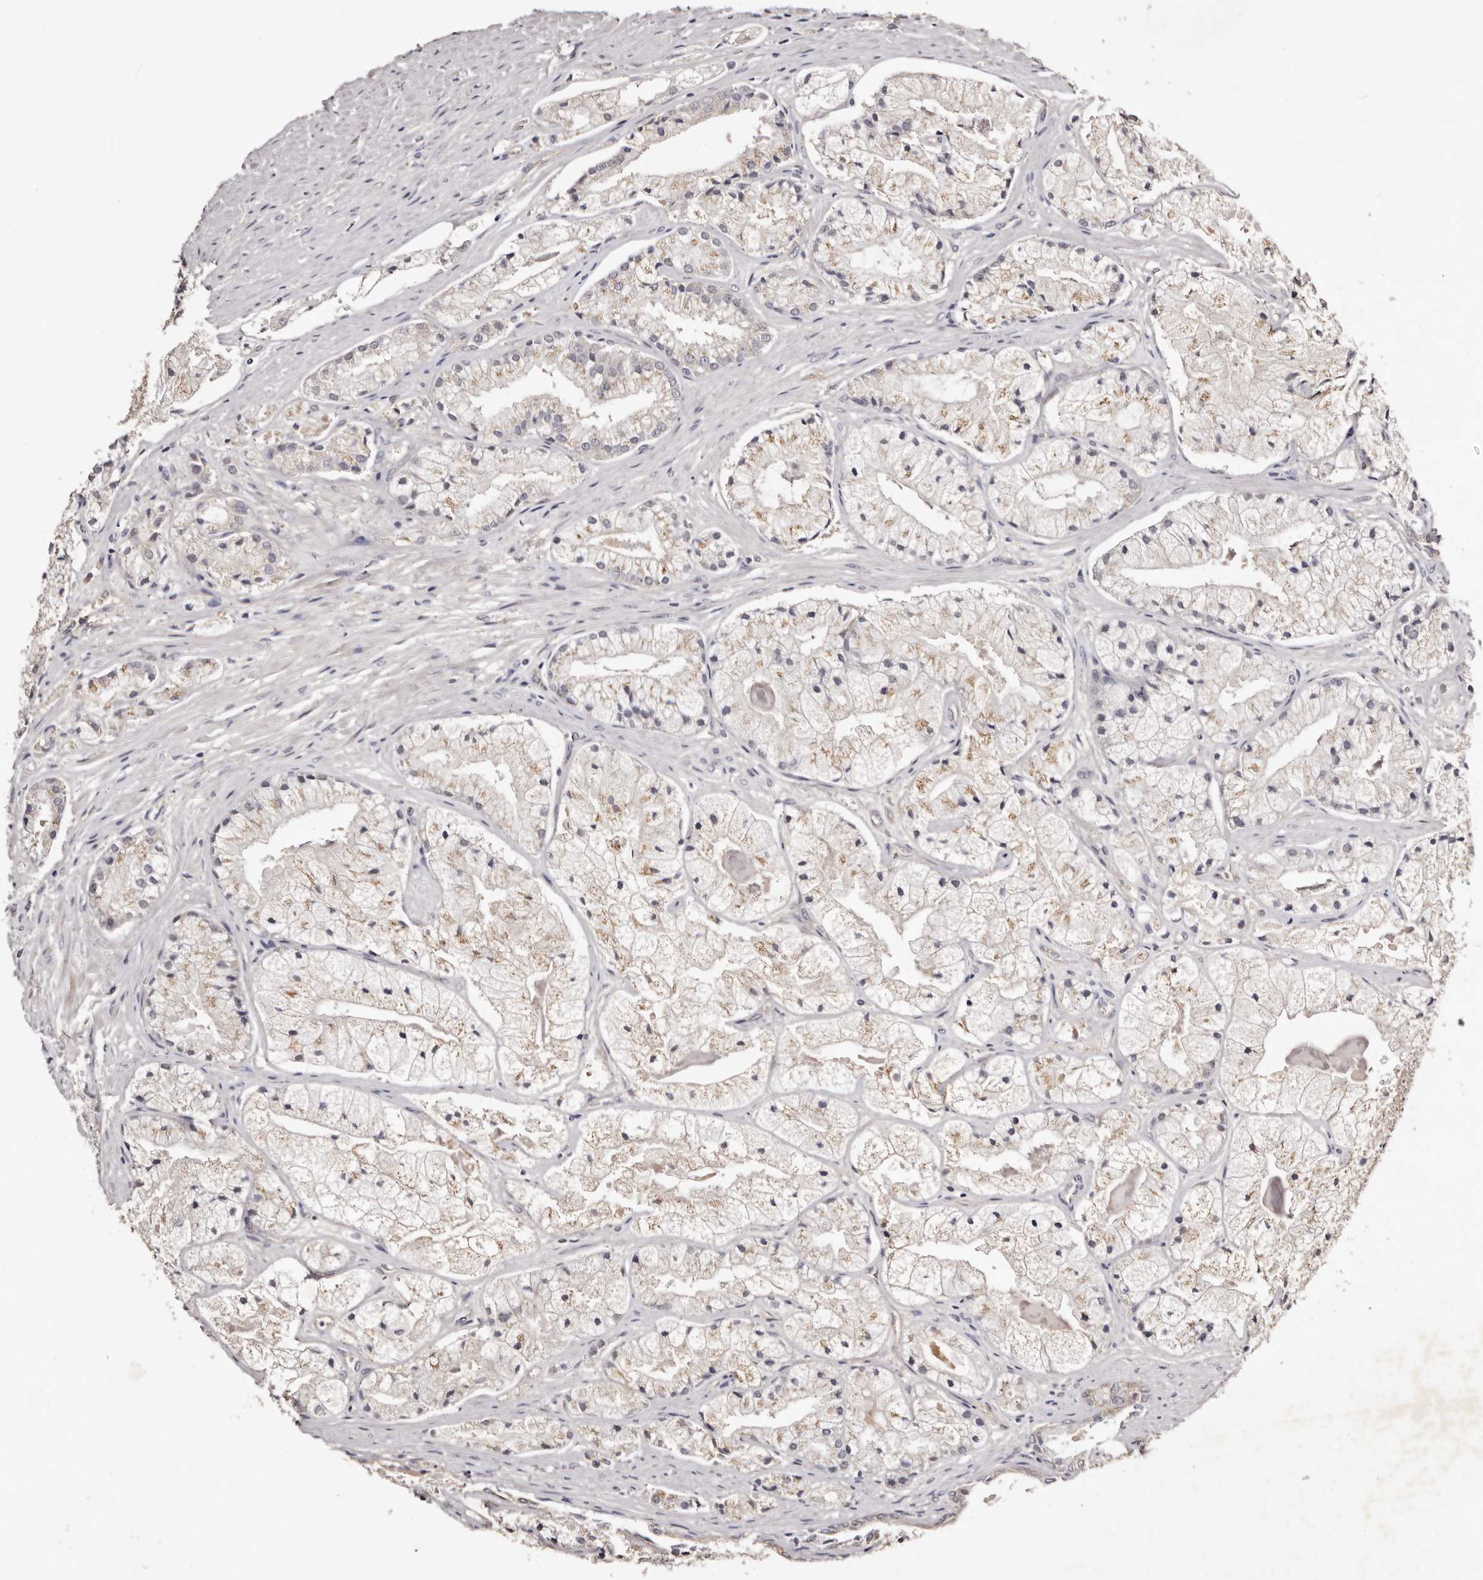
{"staining": {"intensity": "weak", "quantity": ">75%", "location": "cytoplasmic/membranous"}, "tissue": "prostate cancer", "cell_type": "Tumor cells", "image_type": "cancer", "snomed": [{"axis": "morphology", "description": "Adenocarcinoma, High grade"}, {"axis": "topography", "description": "Prostate"}], "caption": "IHC photomicrograph of neoplastic tissue: high-grade adenocarcinoma (prostate) stained using IHC shows low levels of weak protein expression localized specifically in the cytoplasmic/membranous of tumor cells, appearing as a cytoplasmic/membranous brown color.", "gene": "LTV1", "patient": {"sex": "male", "age": 50}}